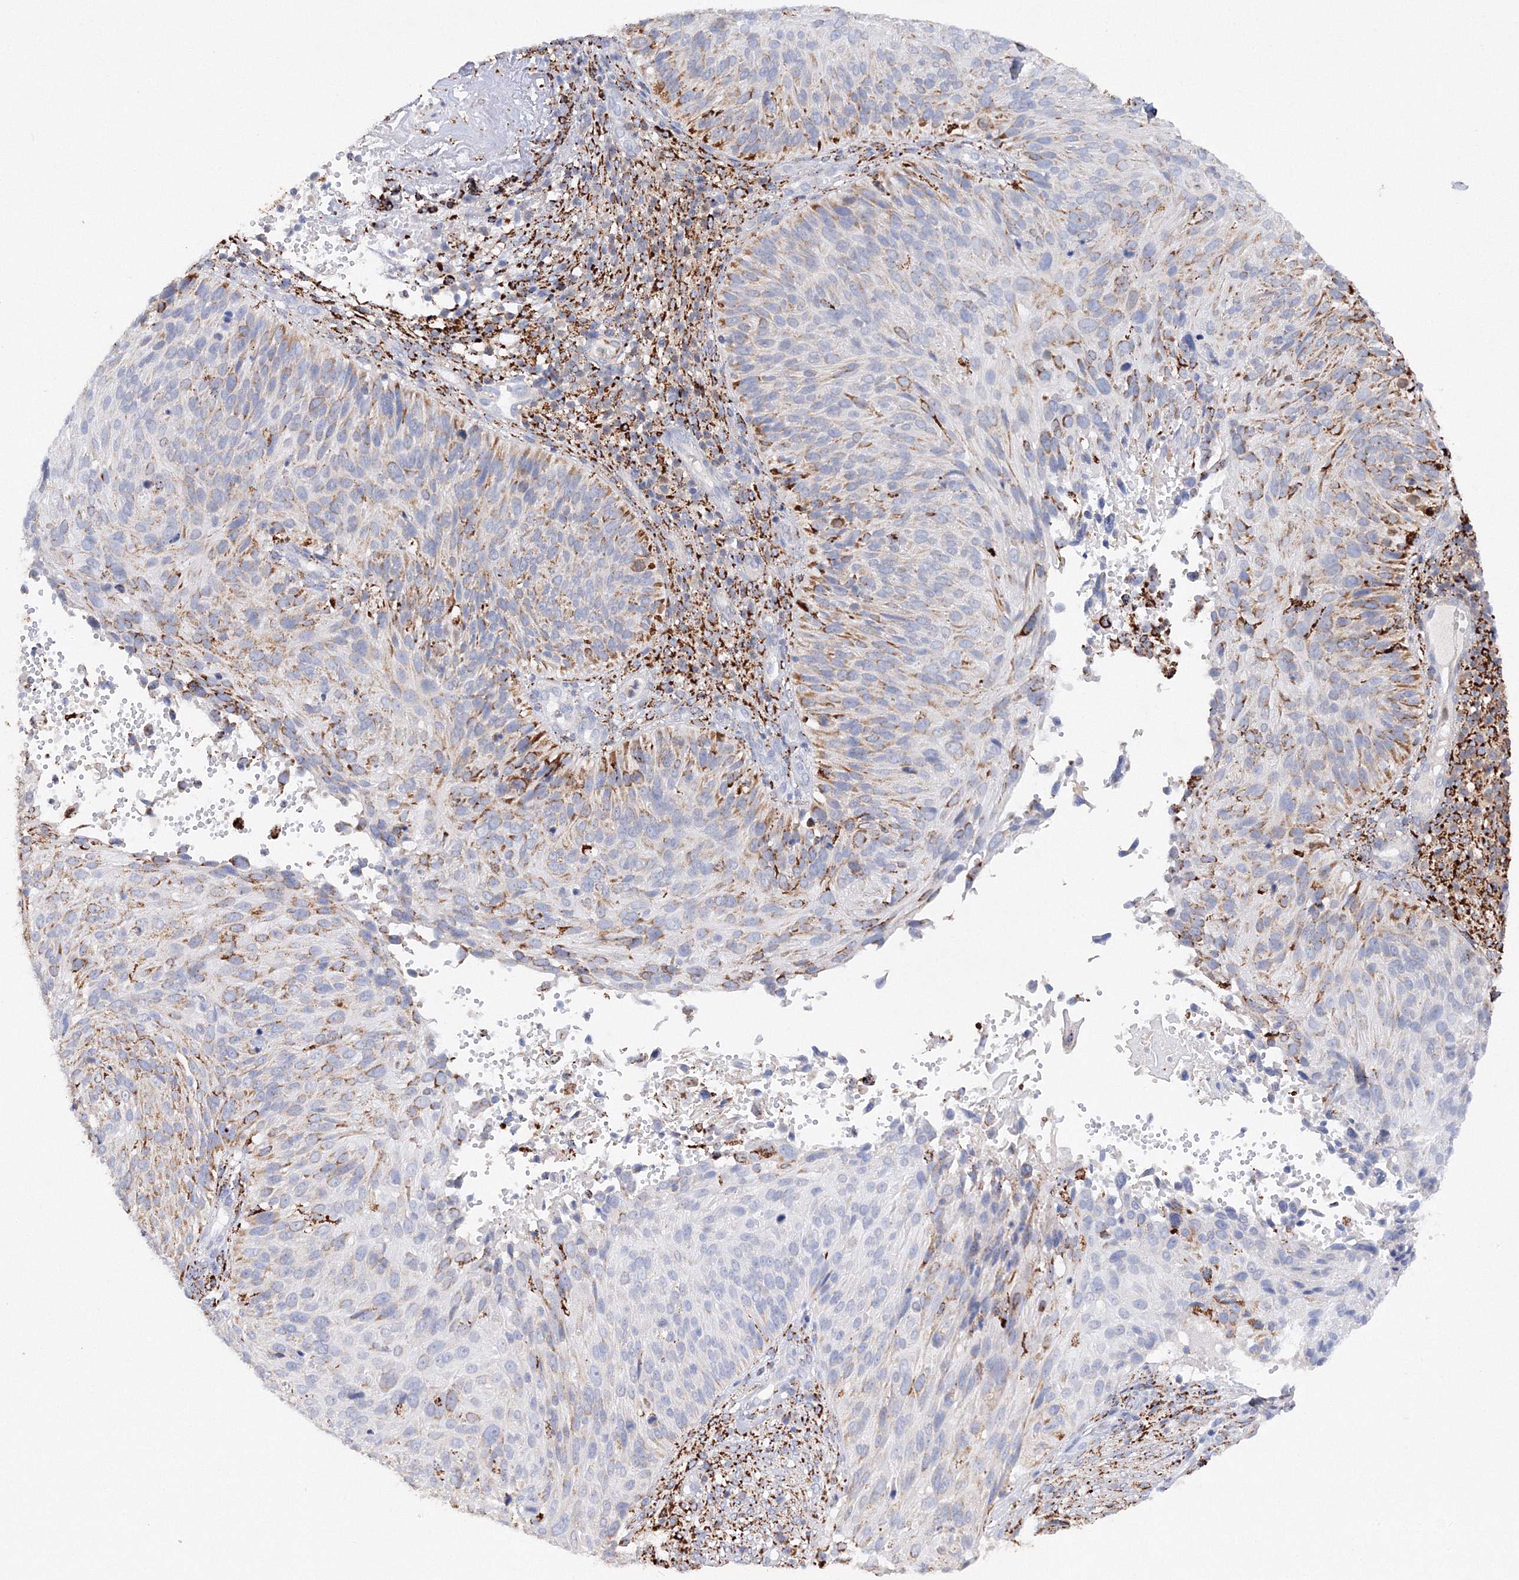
{"staining": {"intensity": "moderate", "quantity": ">75%", "location": "cytoplasmic/membranous"}, "tissue": "cervical cancer", "cell_type": "Tumor cells", "image_type": "cancer", "snomed": [{"axis": "morphology", "description": "Squamous cell carcinoma, NOS"}, {"axis": "topography", "description": "Cervix"}], "caption": "IHC (DAB) staining of human squamous cell carcinoma (cervical) reveals moderate cytoplasmic/membranous protein staining in about >75% of tumor cells.", "gene": "MERTK", "patient": {"sex": "female", "age": 74}}